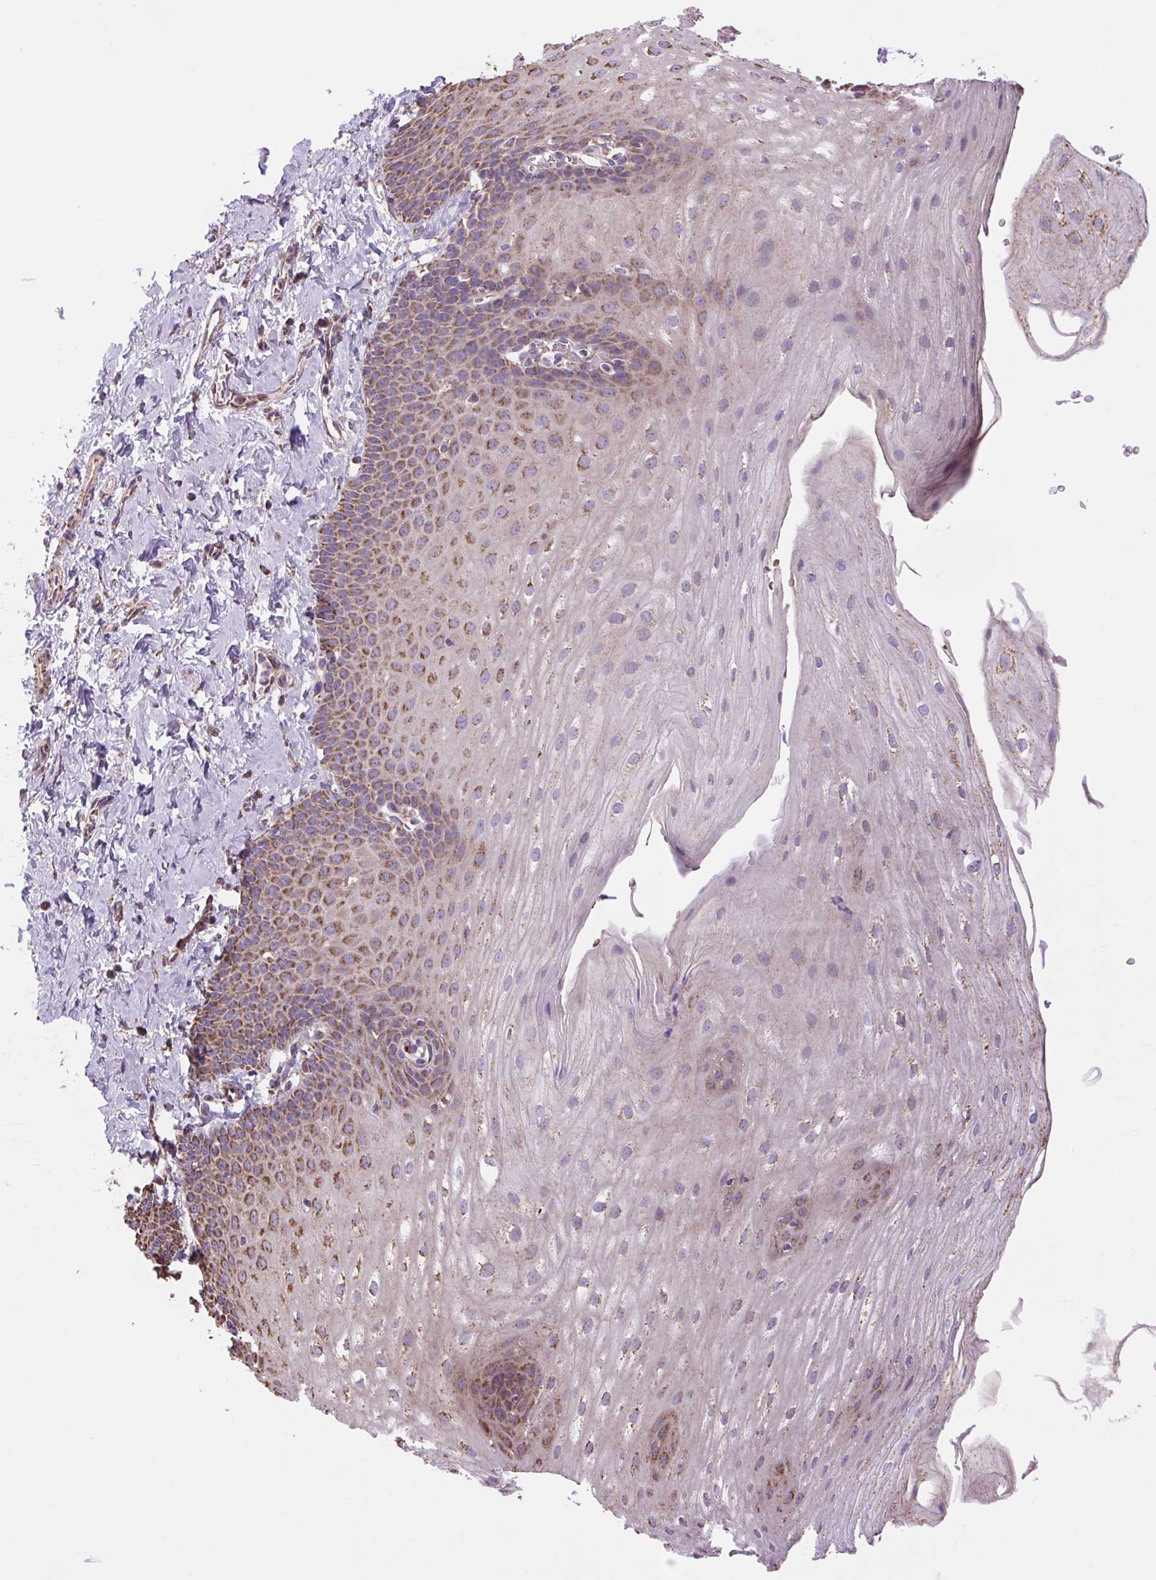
{"staining": {"intensity": "moderate", "quantity": "25%-75%", "location": "cytoplasmic/membranous"}, "tissue": "esophagus", "cell_type": "Squamous epithelial cells", "image_type": "normal", "snomed": [{"axis": "morphology", "description": "Normal tissue, NOS"}, {"axis": "topography", "description": "Esophagus"}], "caption": "Normal esophagus was stained to show a protein in brown. There is medium levels of moderate cytoplasmic/membranous expression in approximately 25%-75% of squamous epithelial cells. (Brightfield microscopy of DAB IHC at high magnification).", "gene": "PLCG1", "patient": {"sex": "male", "age": 70}}